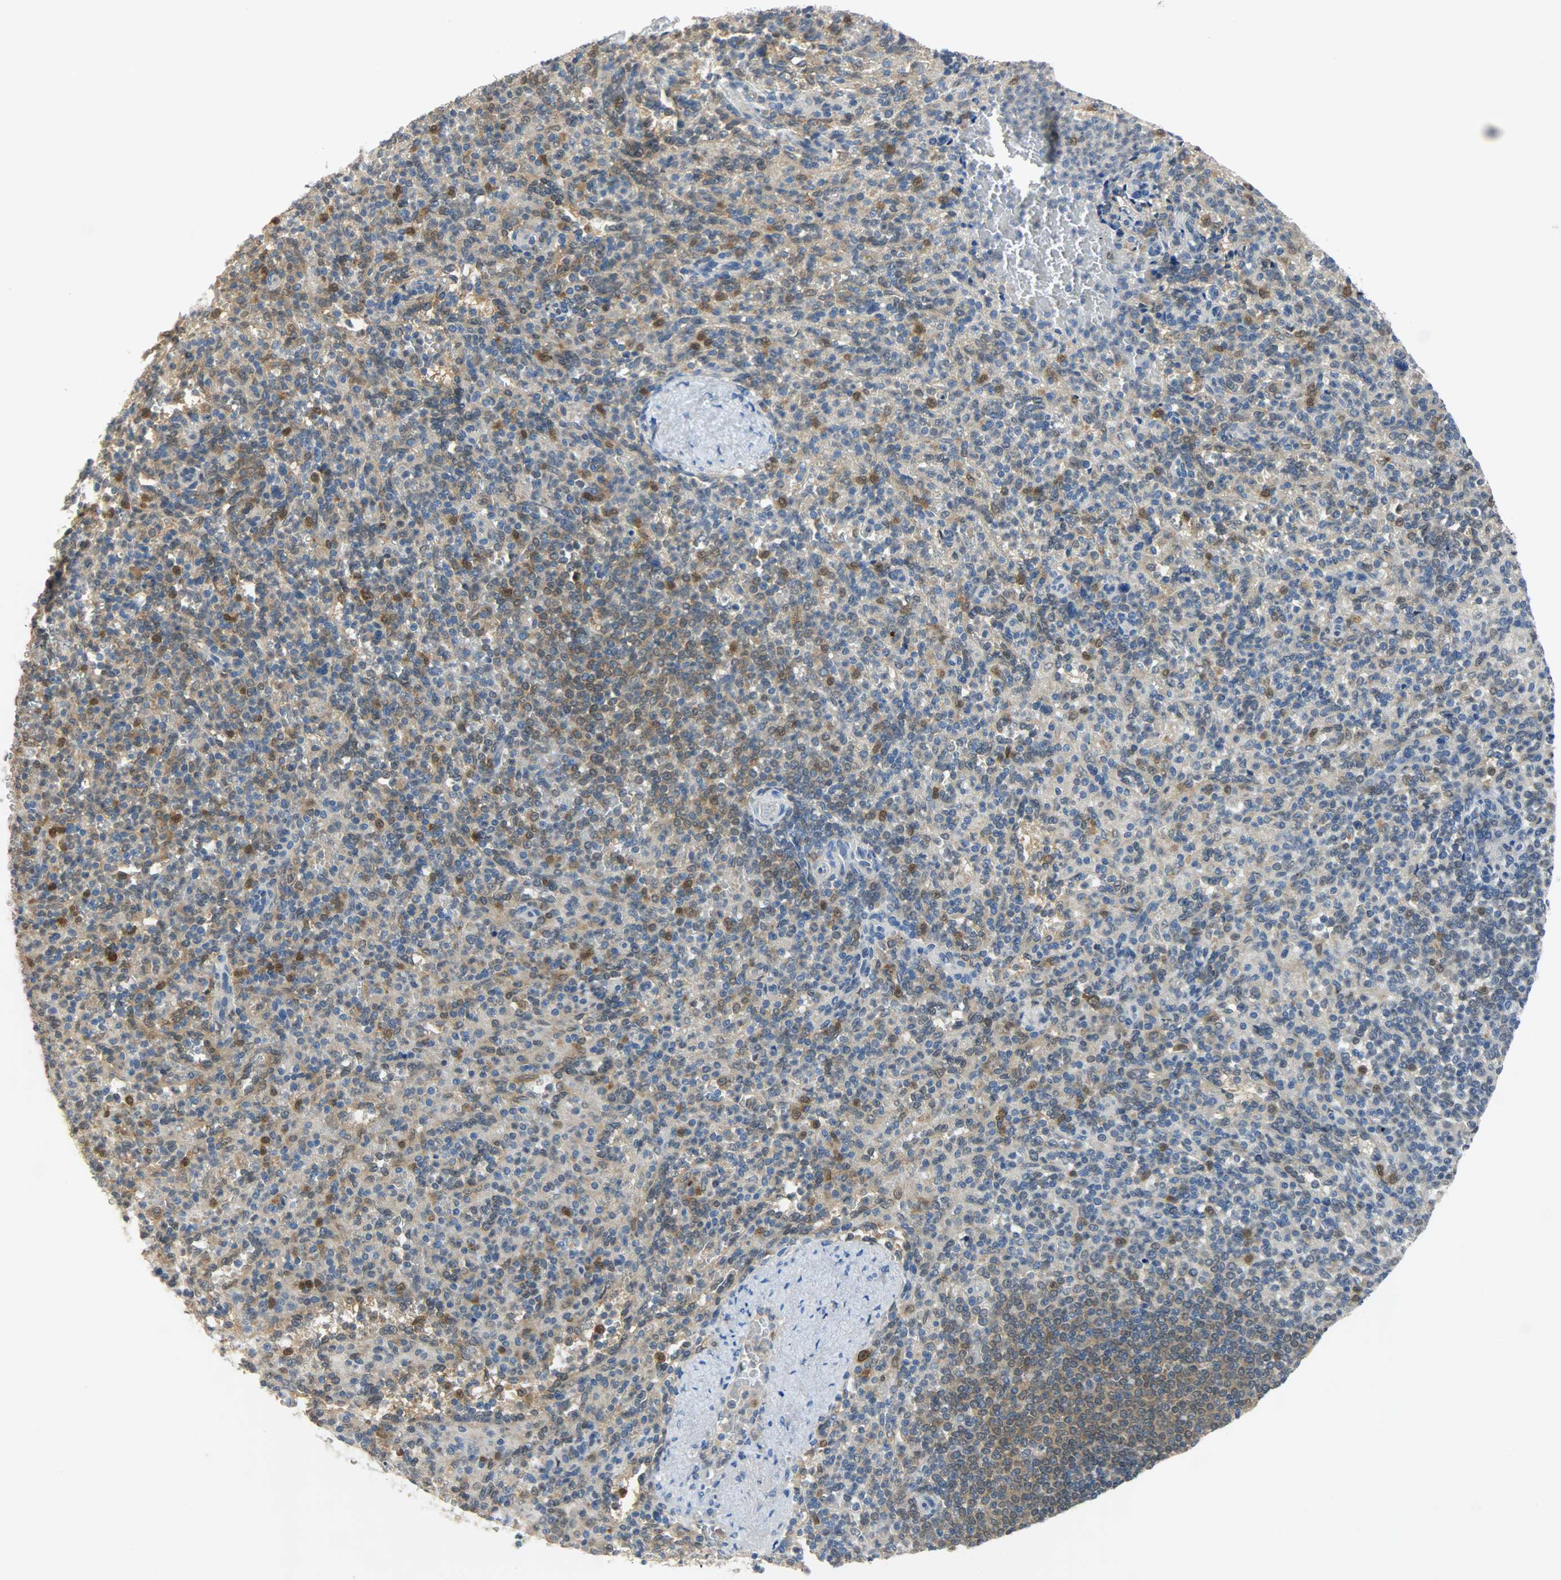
{"staining": {"intensity": "moderate", "quantity": ">75%", "location": "cytoplasmic/membranous,nuclear"}, "tissue": "spleen", "cell_type": "Cells in red pulp", "image_type": "normal", "snomed": [{"axis": "morphology", "description": "Normal tissue, NOS"}, {"axis": "topography", "description": "Spleen"}], "caption": "Normal spleen shows moderate cytoplasmic/membranous,nuclear staining in about >75% of cells in red pulp, visualized by immunohistochemistry.", "gene": "EIF4EBP1", "patient": {"sex": "female", "age": 74}}